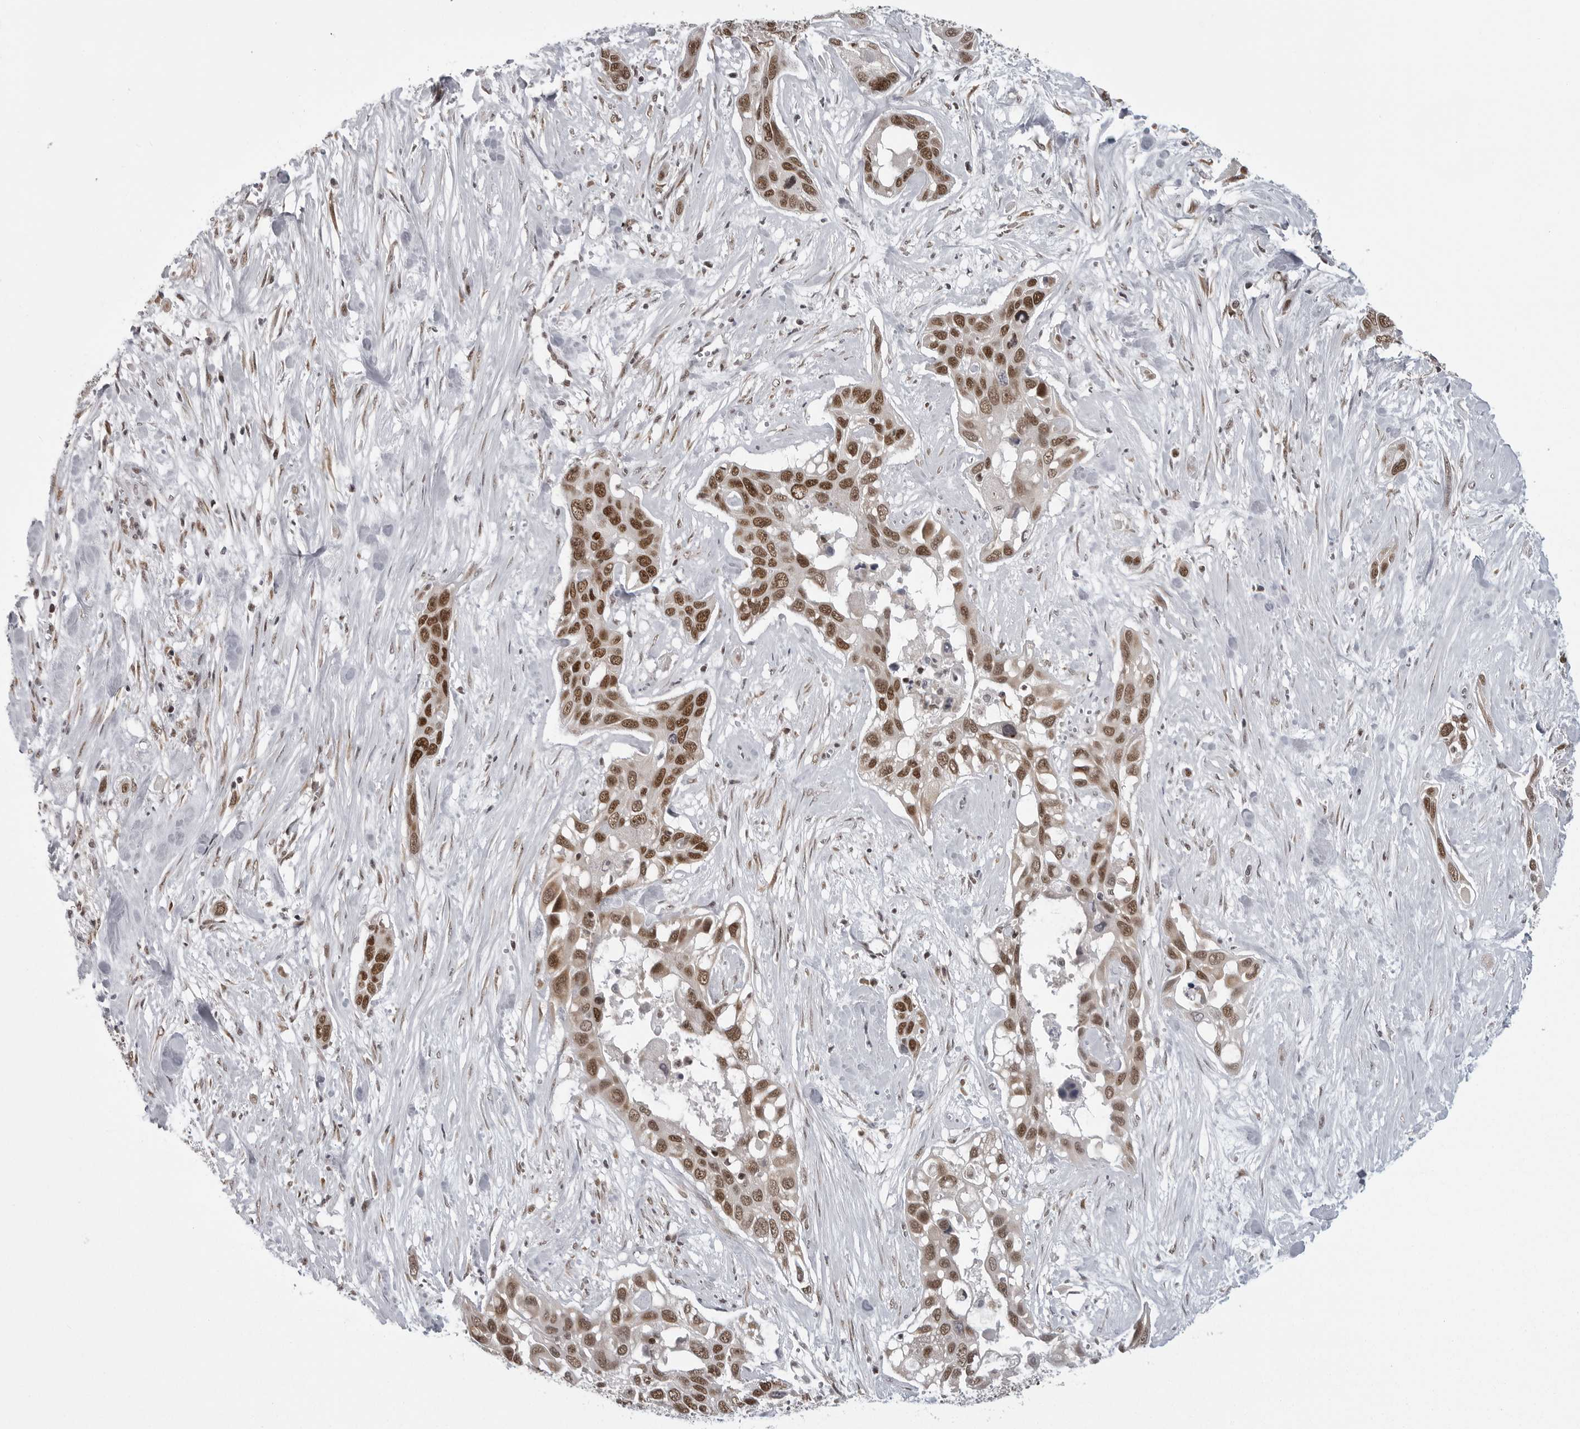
{"staining": {"intensity": "moderate", "quantity": ">75%", "location": "nuclear"}, "tissue": "pancreatic cancer", "cell_type": "Tumor cells", "image_type": "cancer", "snomed": [{"axis": "morphology", "description": "Adenocarcinoma, NOS"}, {"axis": "topography", "description": "Pancreas"}], "caption": "Pancreatic cancer (adenocarcinoma) stained with immunohistochemistry reveals moderate nuclear staining in about >75% of tumor cells.", "gene": "PRDM10", "patient": {"sex": "female", "age": 60}}